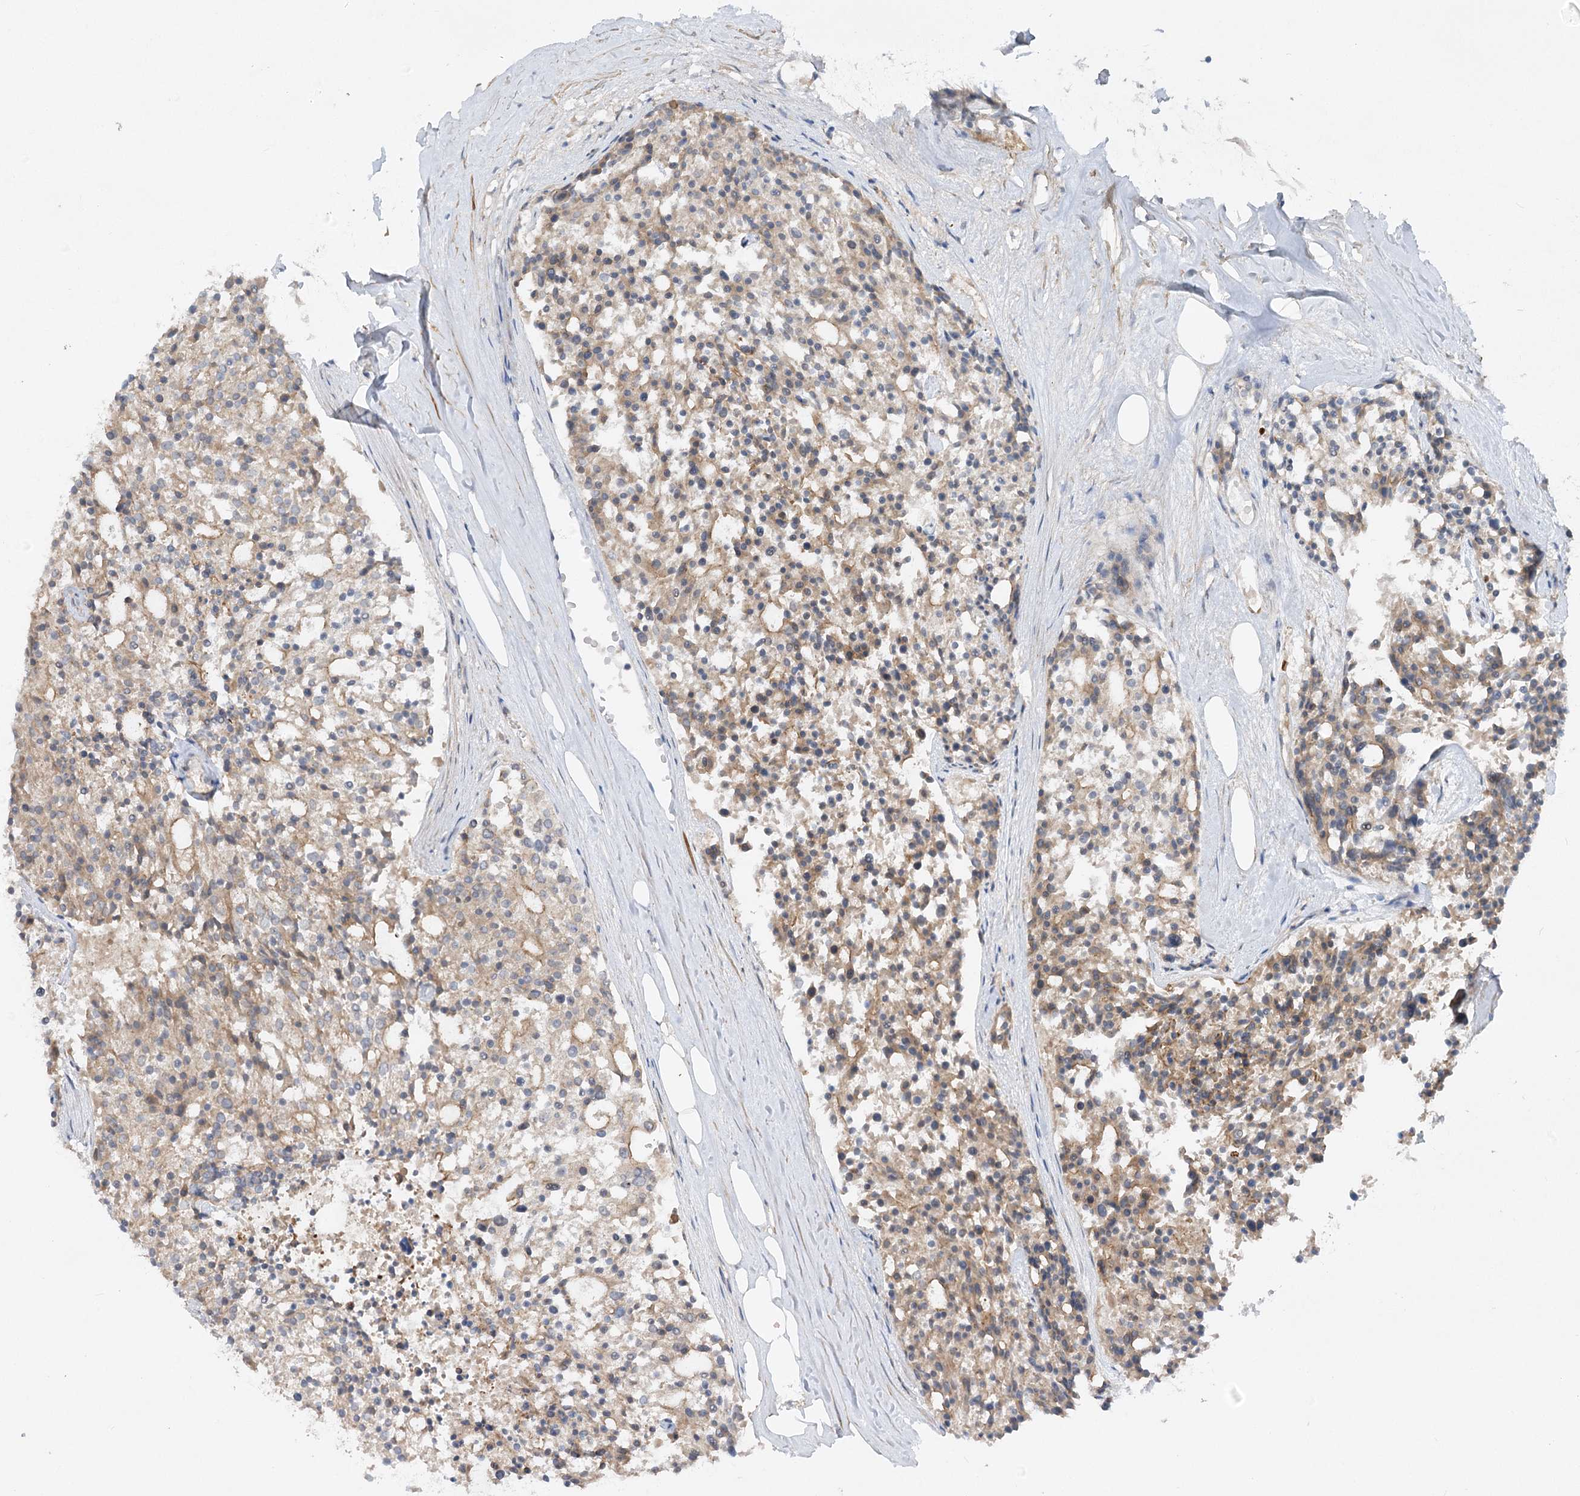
{"staining": {"intensity": "moderate", "quantity": "25%-75%", "location": "cytoplasmic/membranous"}, "tissue": "carcinoid", "cell_type": "Tumor cells", "image_type": "cancer", "snomed": [{"axis": "morphology", "description": "Carcinoid, malignant, NOS"}, {"axis": "topography", "description": "Pancreas"}], "caption": "Approximately 25%-75% of tumor cells in human carcinoid exhibit moderate cytoplasmic/membranous protein staining as visualized by brown immunohistochemical staining.", "gene": "FGF19", "patient": {"sex": "female", "age": 54}}